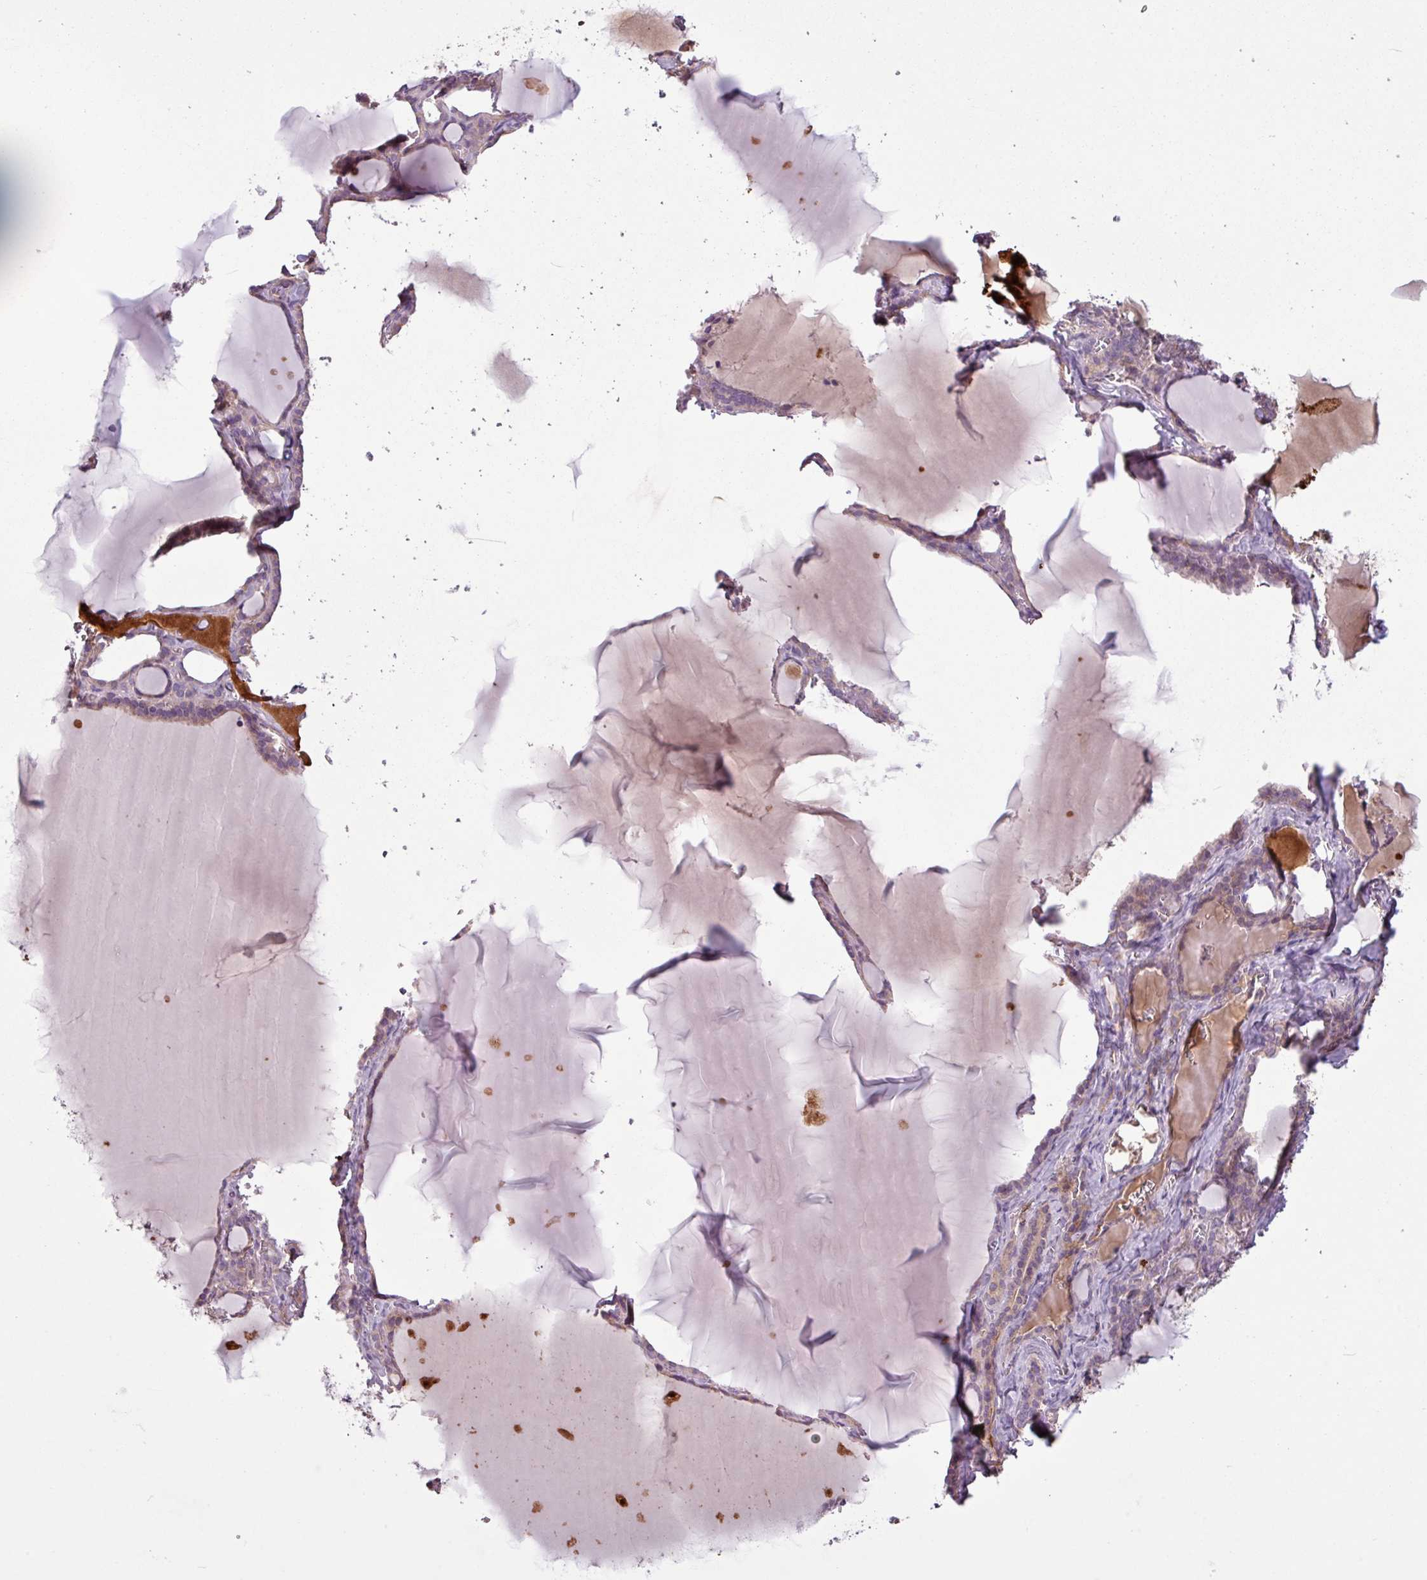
{"staining": {"intensity": "weak", "quantity": "<25%", "location": "cytoplasmic/membranous"}, "tissue": "thyroid gland", "cell_type": "Glandular cells", "image_type": "normal", "snomed": [{"axis": "morphology", "description": "Normal tissue, NOS"}, {"axis": "topography", "description": "Thyroid gland"}], "caption": "Micrograph shows no significant protein staining in glandular cells of unremarkable thyroid gland.", "gene": "C4A", "patient": {"sex": "female", "age": 49}}